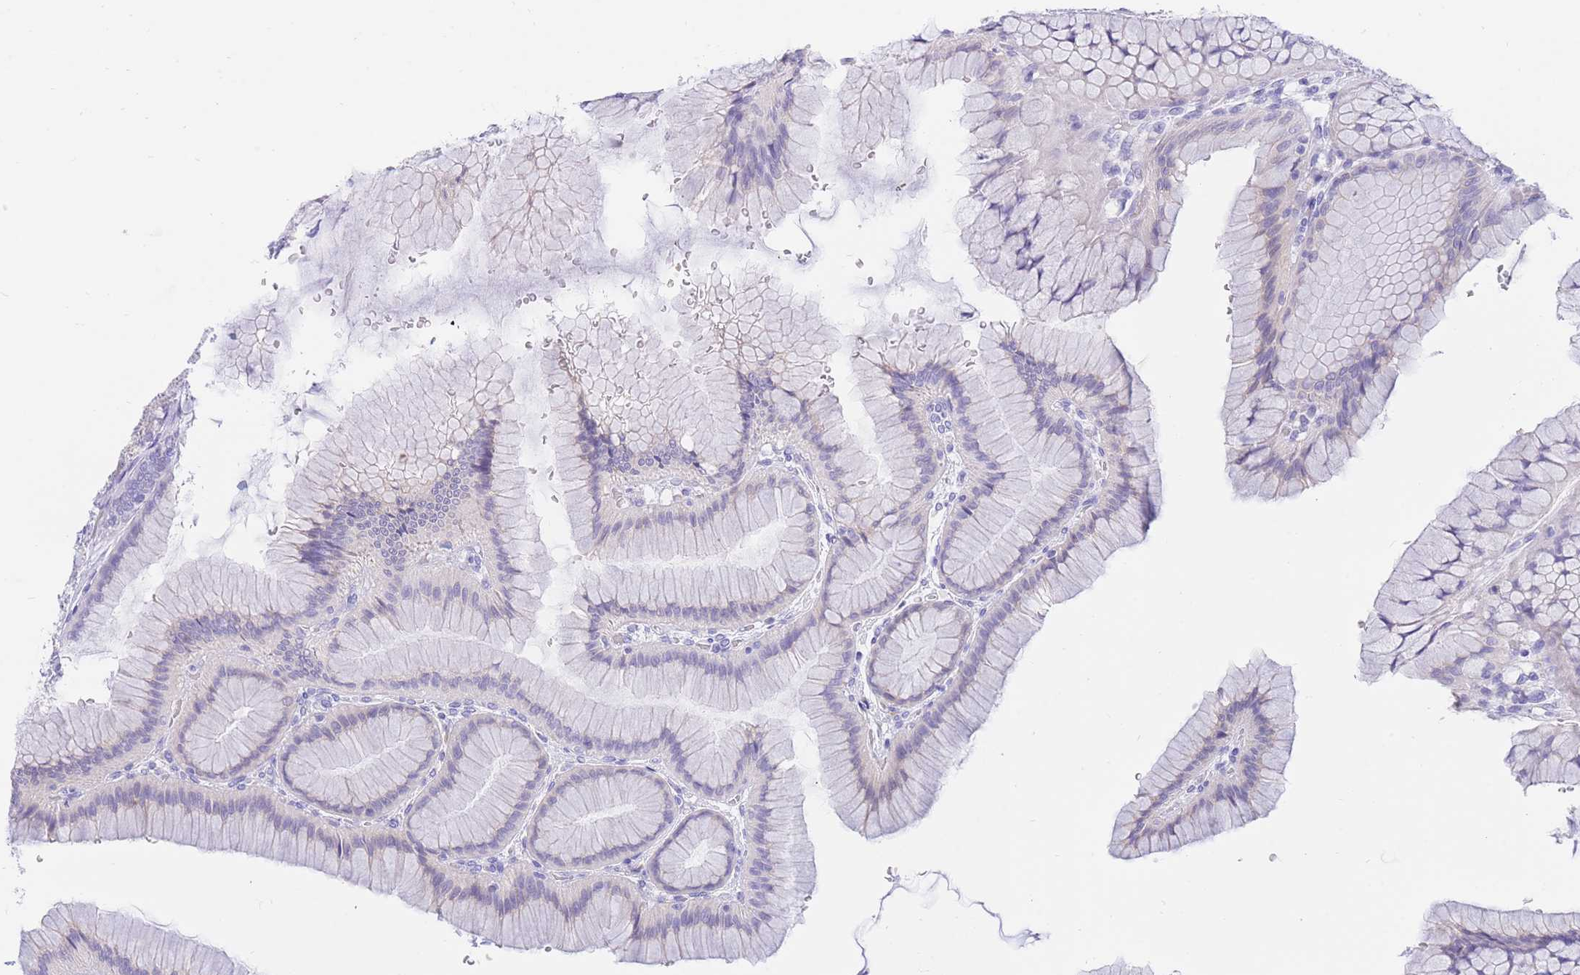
{"staining": {"intensity": "moderate", "quantity": "<25%", "location": "cytoplasmic/membranous"}, "tissue": "stomach", "cell_type": "Glandular cells", "image_type": "normal", "snomed": [{"axis": "morphology", "description": "Normal tissue, NOS"}, {"axis": "morphology", "description": "Adenocarcinoma, NOS"}, {"axis": "morphology", "description": "Adenocarcinoma, High grade"}, {"axis": "topography", "description": "Stomach, upper"}, {"axis": "topography", "description": "Stomach"}], "caption": "An IHC micrograph of unremarkable tissue is shown. Protein staining in brown shows moderate cytoplasmic/membranous positivity in stomach within glandular cells.", "gene": "SSUH2", "patient": {"sex": "female", "age": 65}}